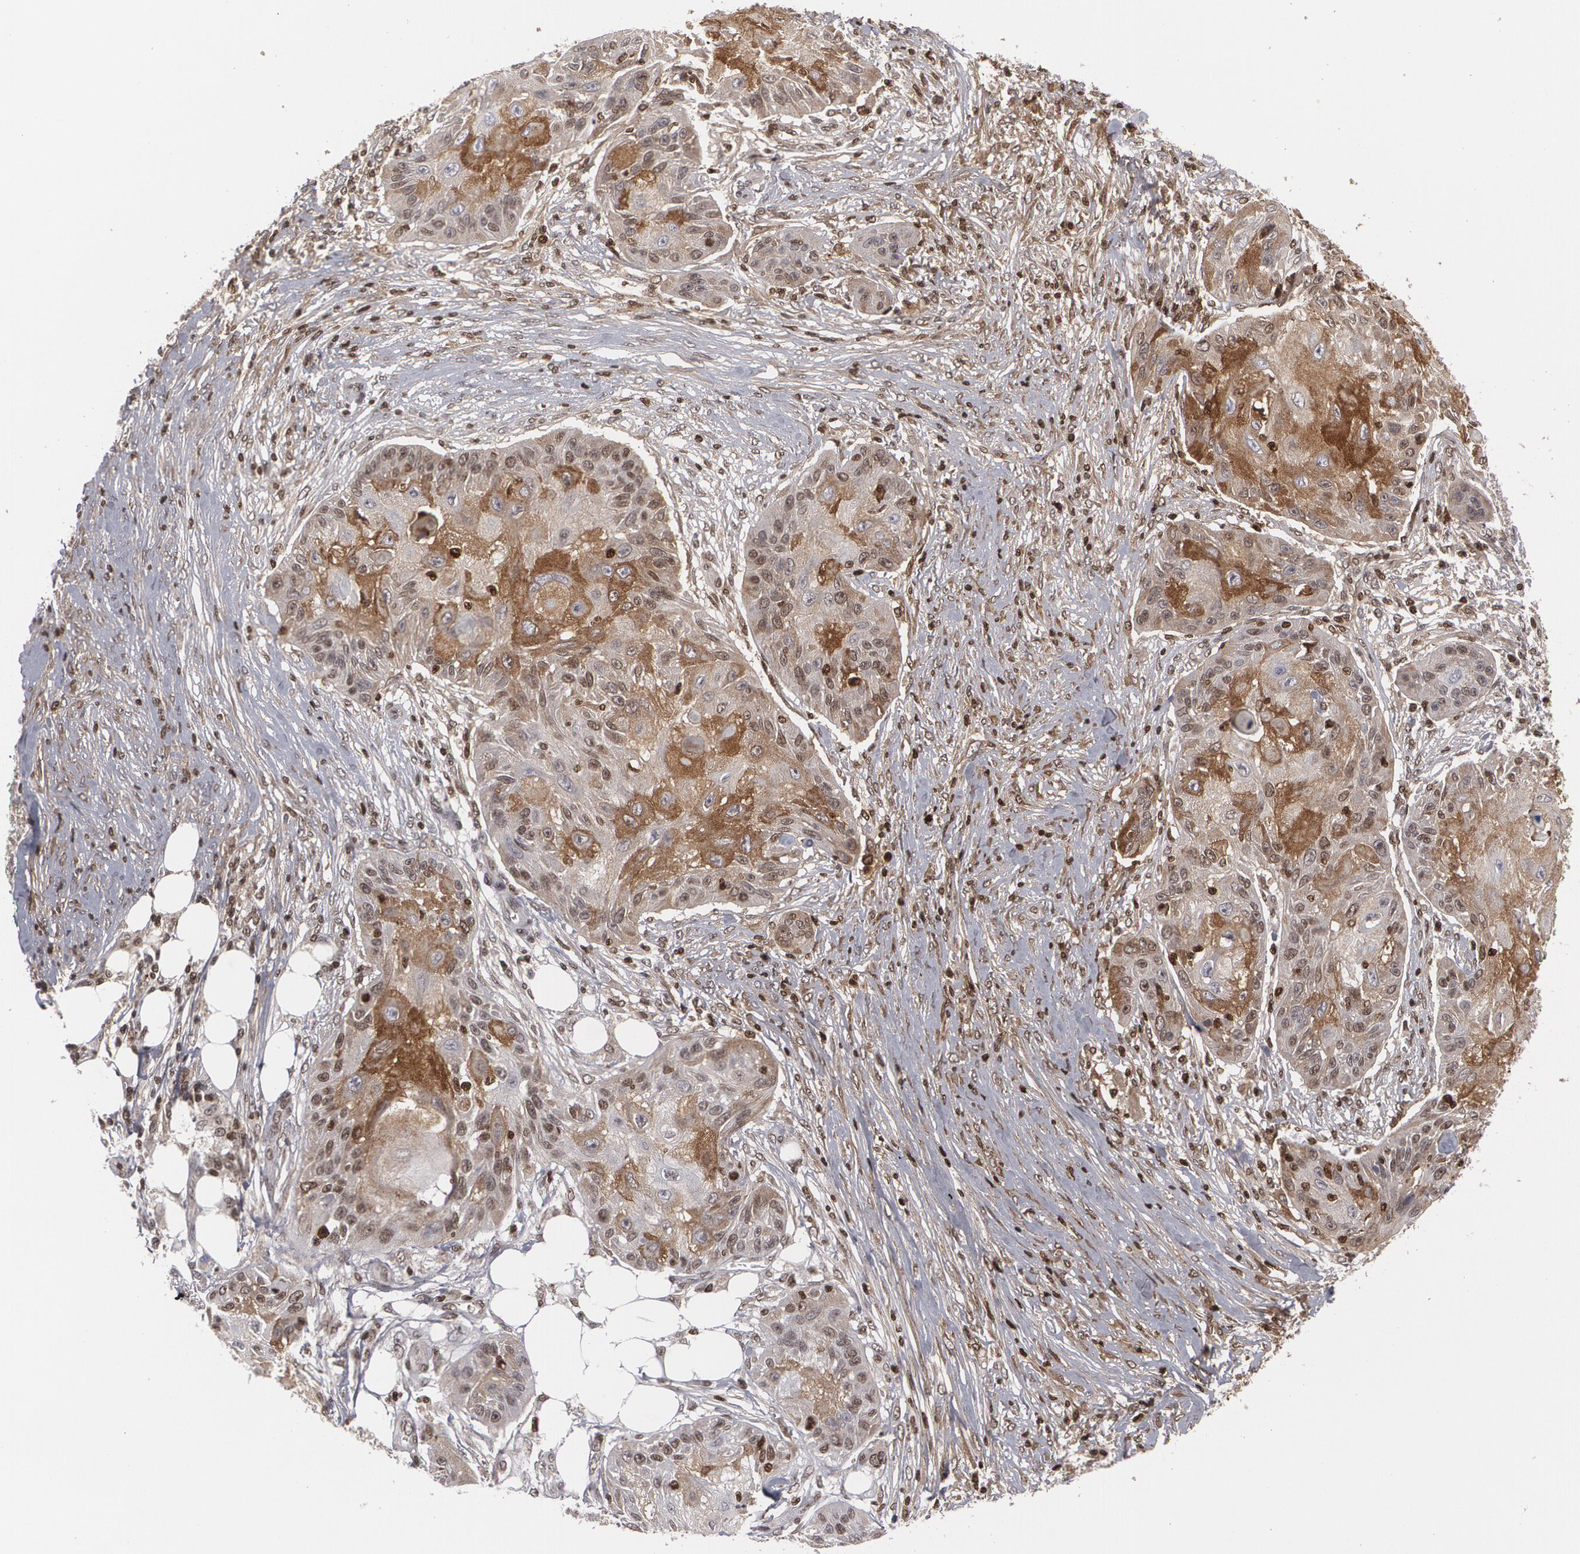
{"staining": {"intensity": "moderate", "quantity": "<25%", "location": "cytoplasmic/membranous"}, "tissue": "skin cancer", "cell_type": "Tumor cells", "image_type": "cancer", "snomed": [{"axis": "morphology", "description": "Squamous cell carcinoma, NOS"}, {"axis": "topography", "description": "Skin"}], "caption": "Tumor cells display low levels of moderate cytoplasmic/membranous positivity in approximately <25% of cells in human squamous cell carcinoma (skin).", "gene": "LRG1", "patient": {"sex": "female", "age": 88}}